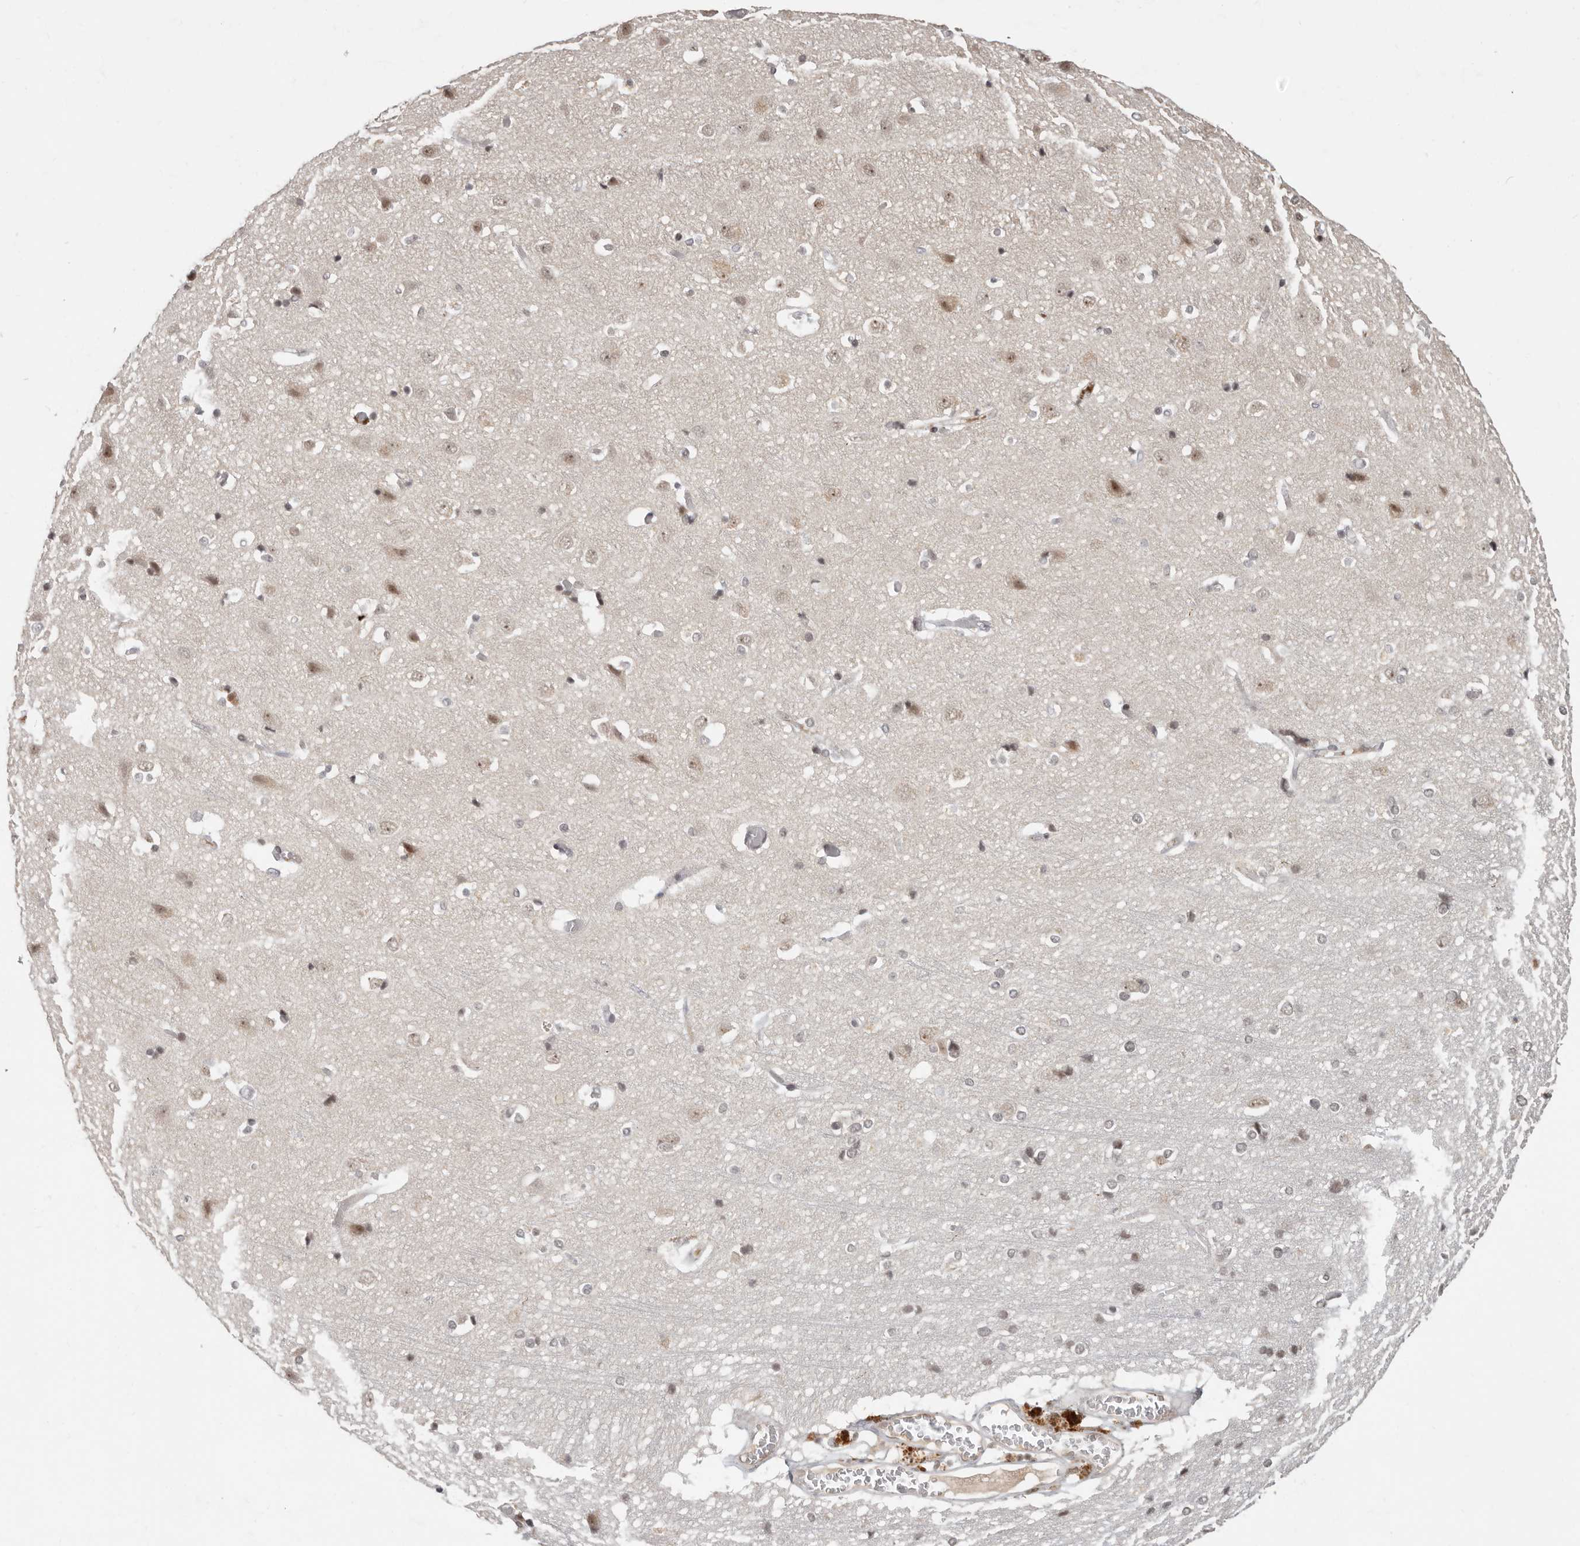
{"staining": {"intensity": "moderate", "quantity": "25%-75%", "location": "cytoplasmic/membranous,nuclear"}, "tissue": "cerebral cortex", "cell_type": "Endothelial cells", "image_type": "normal", "snomed": [{"axis": "morphology", "description": "Normal tissue, NOS"}, {"axis": "topography", "description": "Cerebral cortex"}], "caption": "Protein analysis of unremarkable cerebral cortex displays moderate cytoplasmic/membranous,nuclear positivity in approximately 25%-75% of endothelial cells.", "gene": "RFC2", "patient": {"sex": "male", "age": 54}}